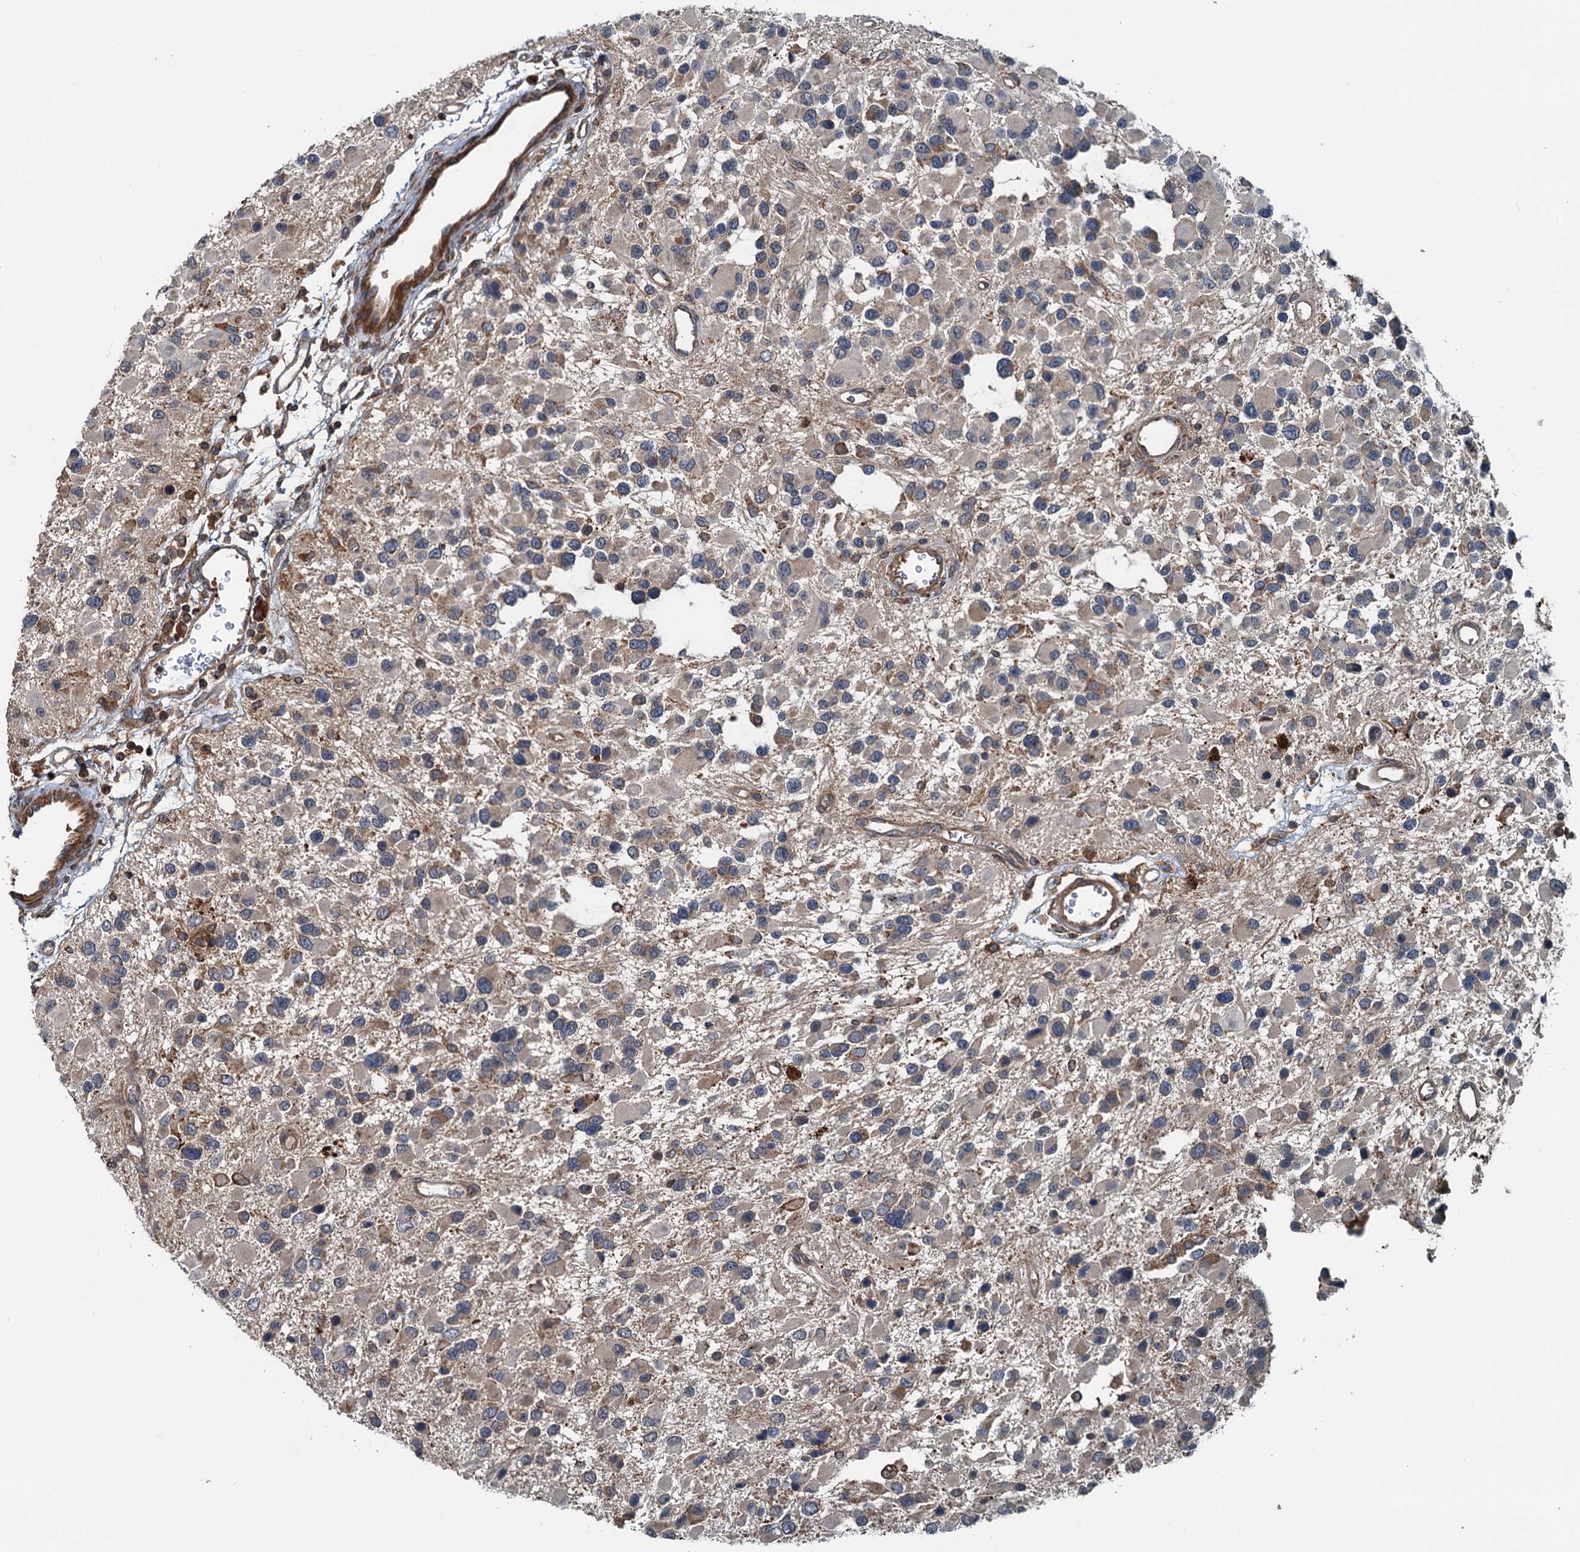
{"staining": {"intensity": "negative", "quantity": "none", "location": "none"}, "tissue": "glioma", "cell_type": "Tumor cells", "image_type": "cancer", "snomed": [{"axis": "morphology", "description": "Glioma, malignant, High grade"}, {"axis": "topography", "description": "Brain"}], "caption": "Immunohistochemistry (IHC) photomicrograph of human glioma stained for a protein (brown), which shows no positivity in tumor cells.", "gene": "TEDC1", "patient": {"sex": "male", "age": 53}}